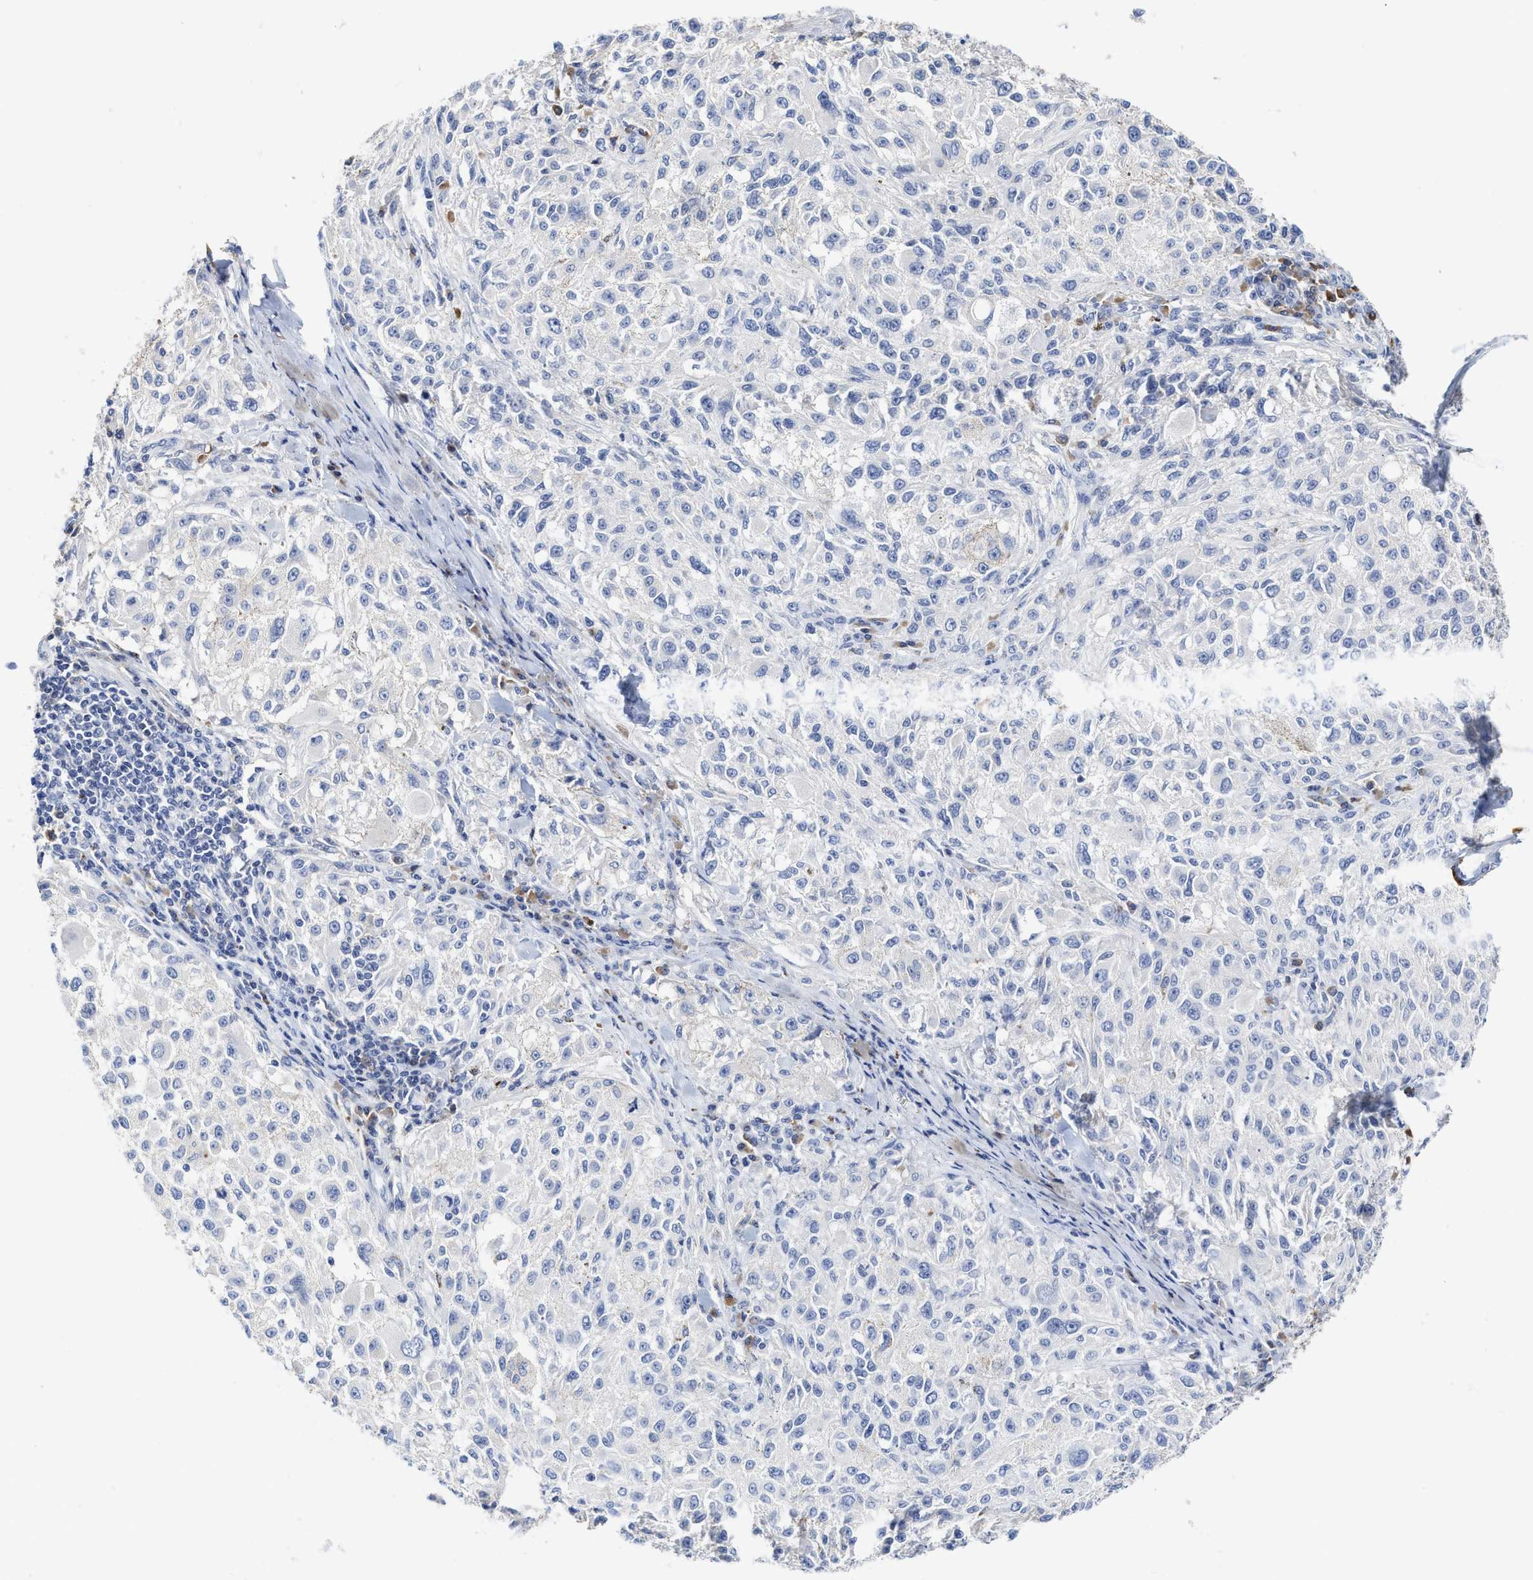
{"staining": {"intensity": "negative", "quantity": "none", "location": "none"}, "tissue": "melanoma", "cell_type": "Tumor cells", "image_type": "cancer", "snomed": [{"axis": "morphology", "description": "Necrosis, NOS"}, {"axis": "morphology", "description": "Malignant melanoma, NOS"}, {"axis": "topography", "description": "Skin"}], "caption": "IHC micrograph of neoplastic tissue: melanoma stained with DAB (3,3'-diaminobenzidine) exhibits no significant protein staining in tumor cells.", "gene": "C2", "patient": {"sex": "female", "age": 87}}